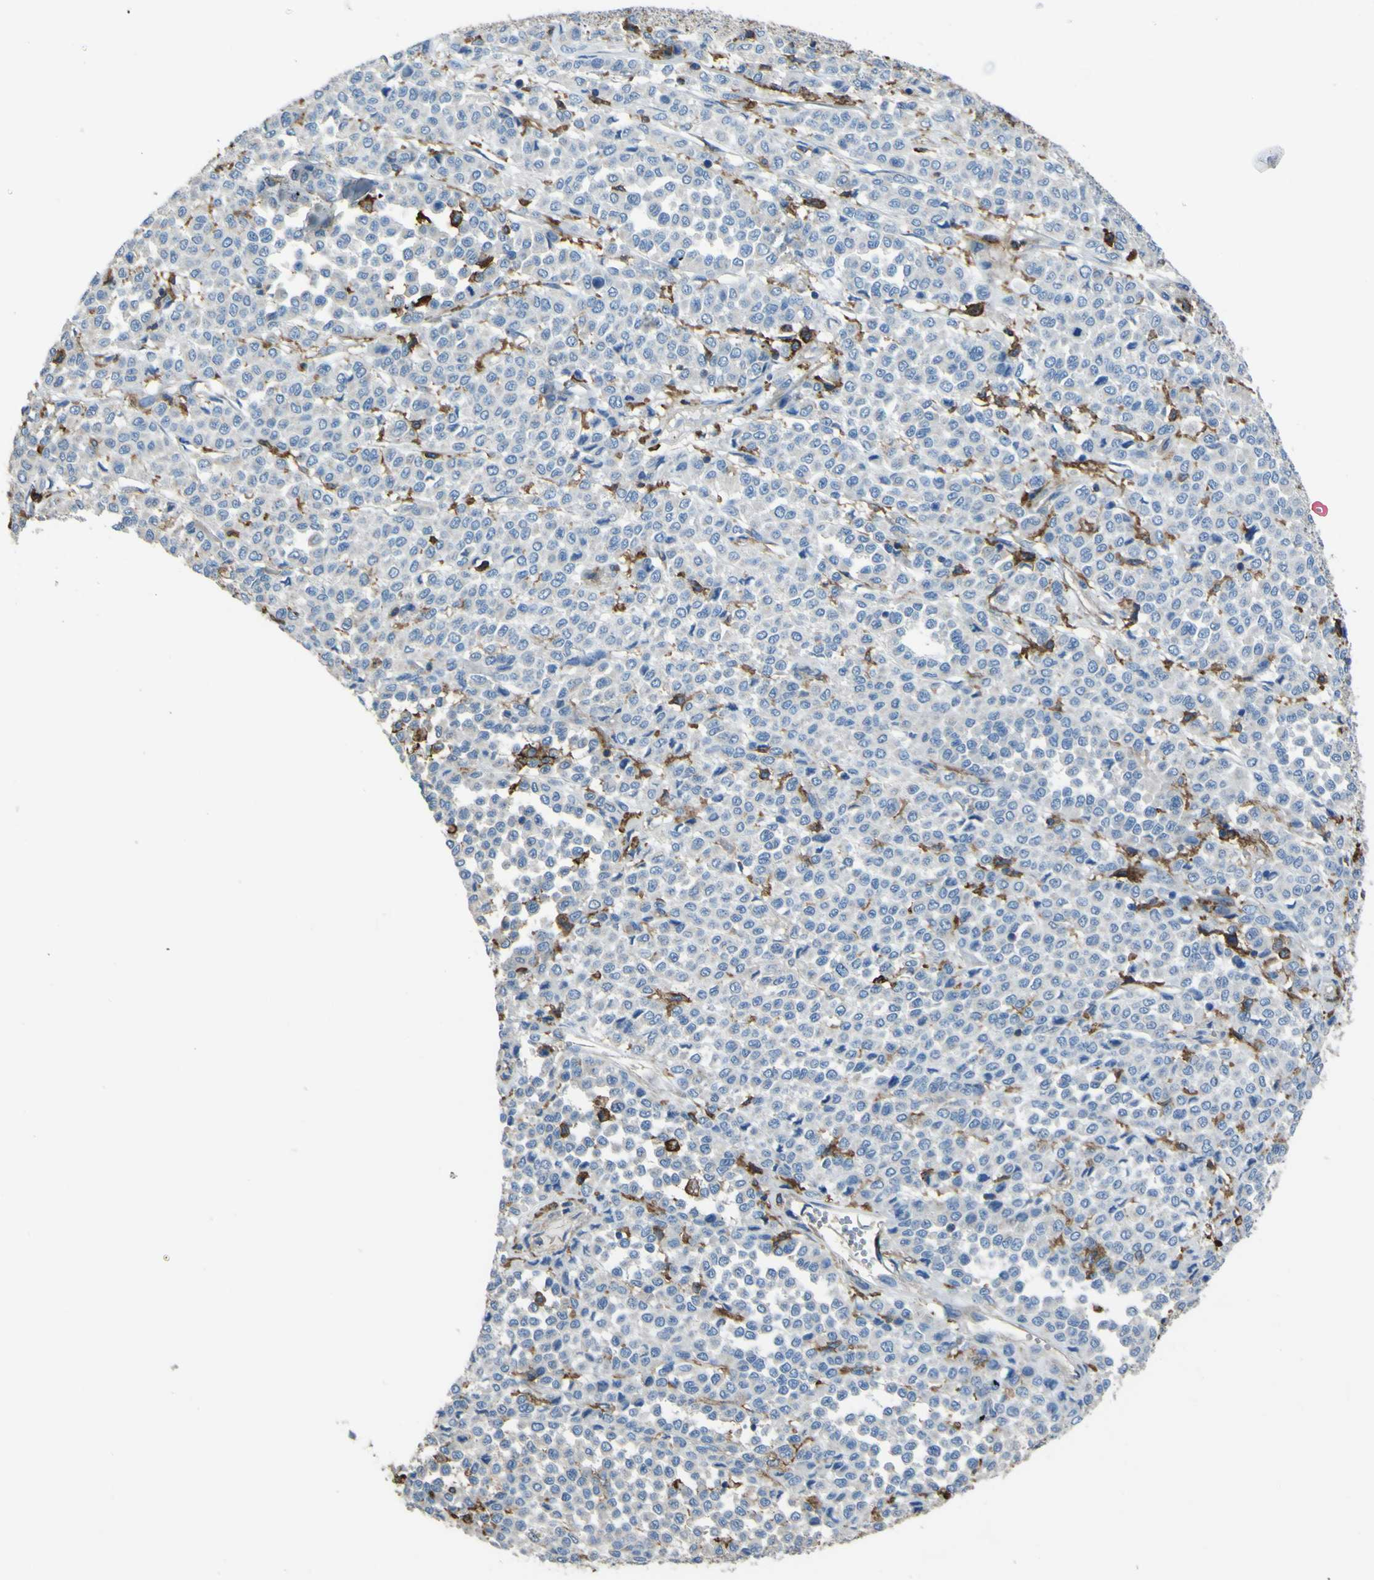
{"staining": {"intensity": "negative", "quantity": "none", "location": "none"}, "tissue": "melanoma", "cell_type": "Tumor cells", "image_type": "cancer", "snomed": [{"axis": "morphology", "description": "Malignant melanoma, Metastatic site"}, {"axis": "topography", "description": "Pancreas"}], "caption": "High power microscopy photomicrograph of an IHC photomicrograph of melanoma, revealing no significant staining in tumor cells.", "gene": "LAIR1", "patient": {"sex": "female", "age": 30}}